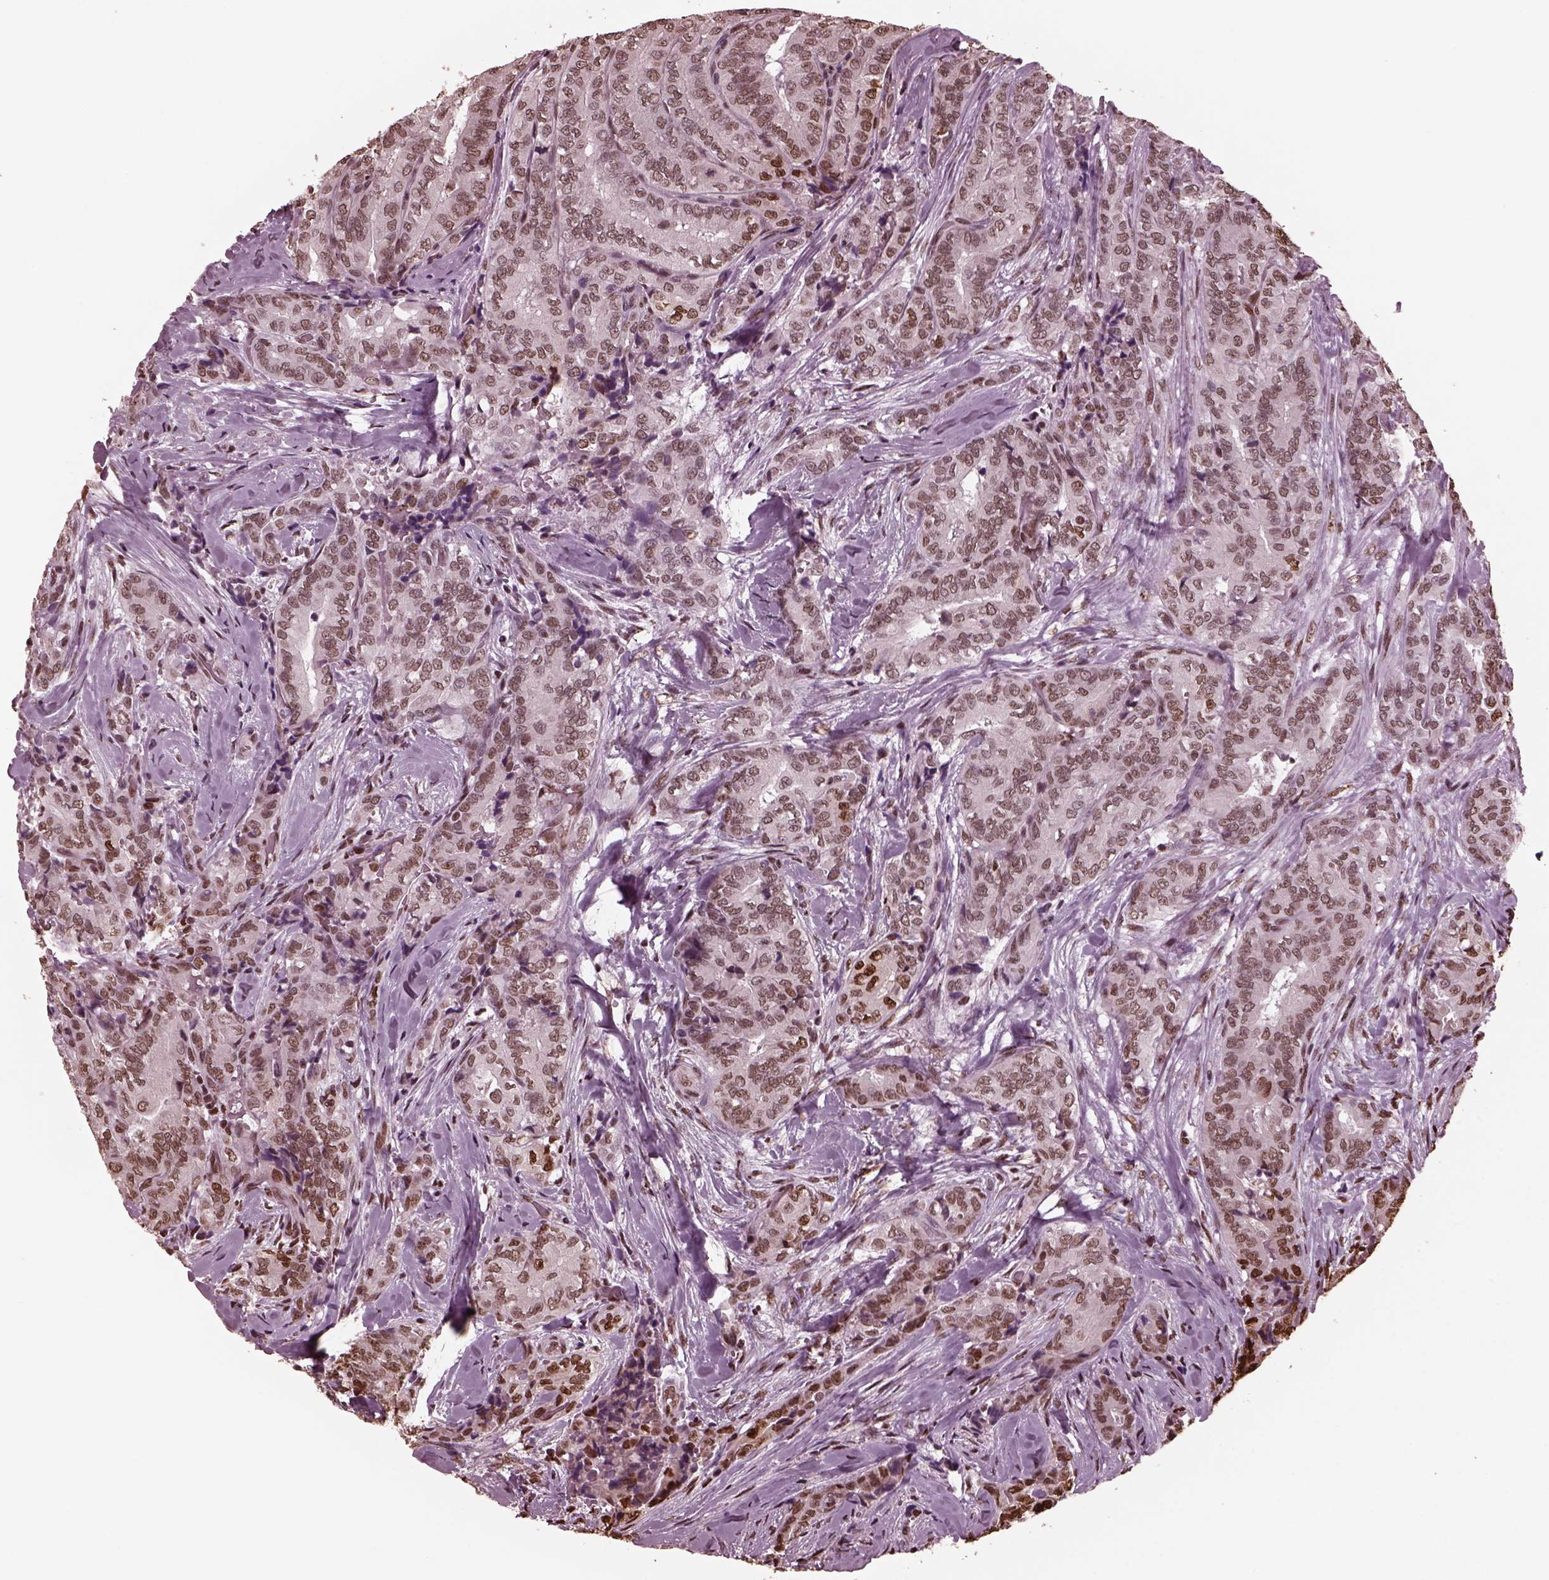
{"staining": {"intensity": "moderate", "quantity": ">75%", "location": "nuclear"}, "tissue": "thyroid cancer", "cell_type": "Tumor cells", "image_type": "cancer", "snomed": [{"axis": "morphology", "description": "Papillary adenocarcinoma, NOS"}, {"axis": "topography", "description": "Thyroid gland"}], "caption": "The micrograph exhibits immunohistochemical staining of thyroid papillary adenocarcinoma. There is moderate nuclear positivity is seen in about >75% of tumor cells.", "gene": "NSD1", "patient": {"sex": "male", "age": 61}}